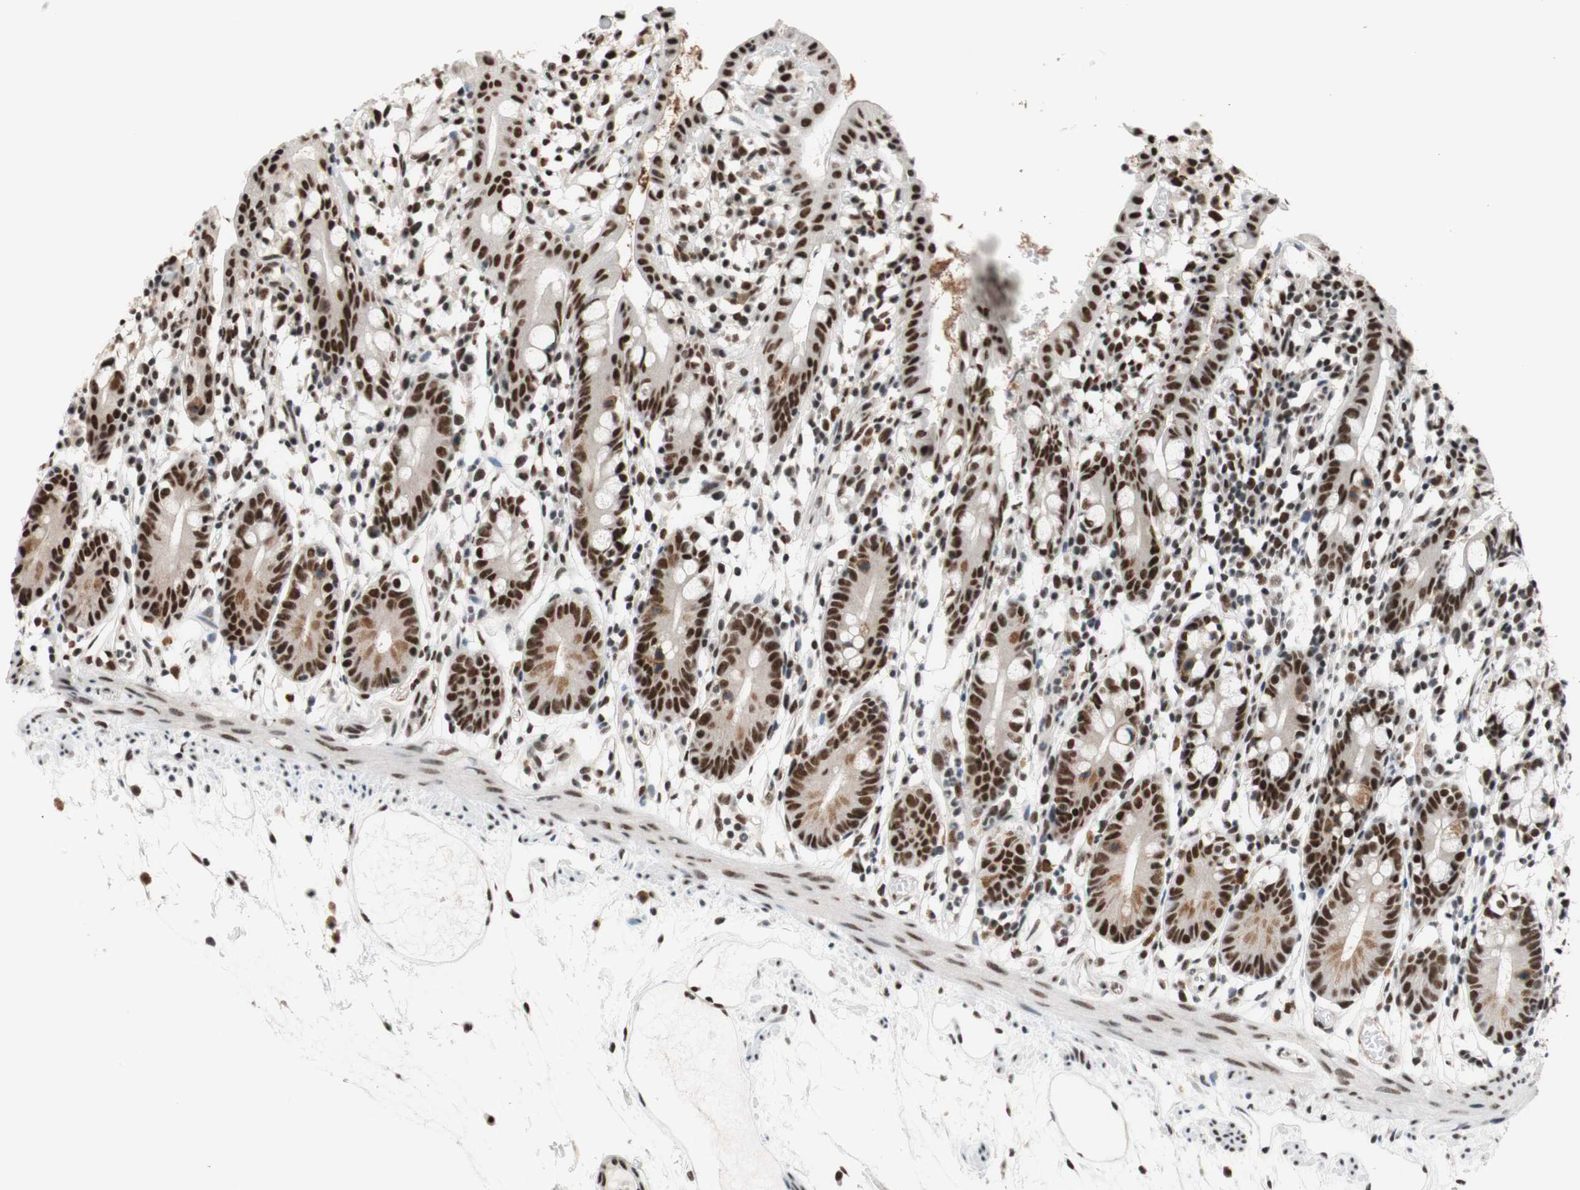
{"staining": {"intensity": "strong", "quantity": ">75%", "location": "nuclear"}, "tissue": "small intestine", "cell_type": "Glandular cells", "image_type": "normal", "snomed": [{"axis": "morphology", "description": "Normal tissue, NOS"}, {"axis": "morphology", "description": "Cystadenocarcinoma, serous, Metastatic site"}, {"axis": "topography", "description": "Small intestine"}], "caption": "About >75% of glandular cells in unremarkable small intestine display strong nuclear protein expression as visualized by brown immunohistochemical staining.", "gene": "PRPF19", "patient": {"sex": "female", "age": 61}}